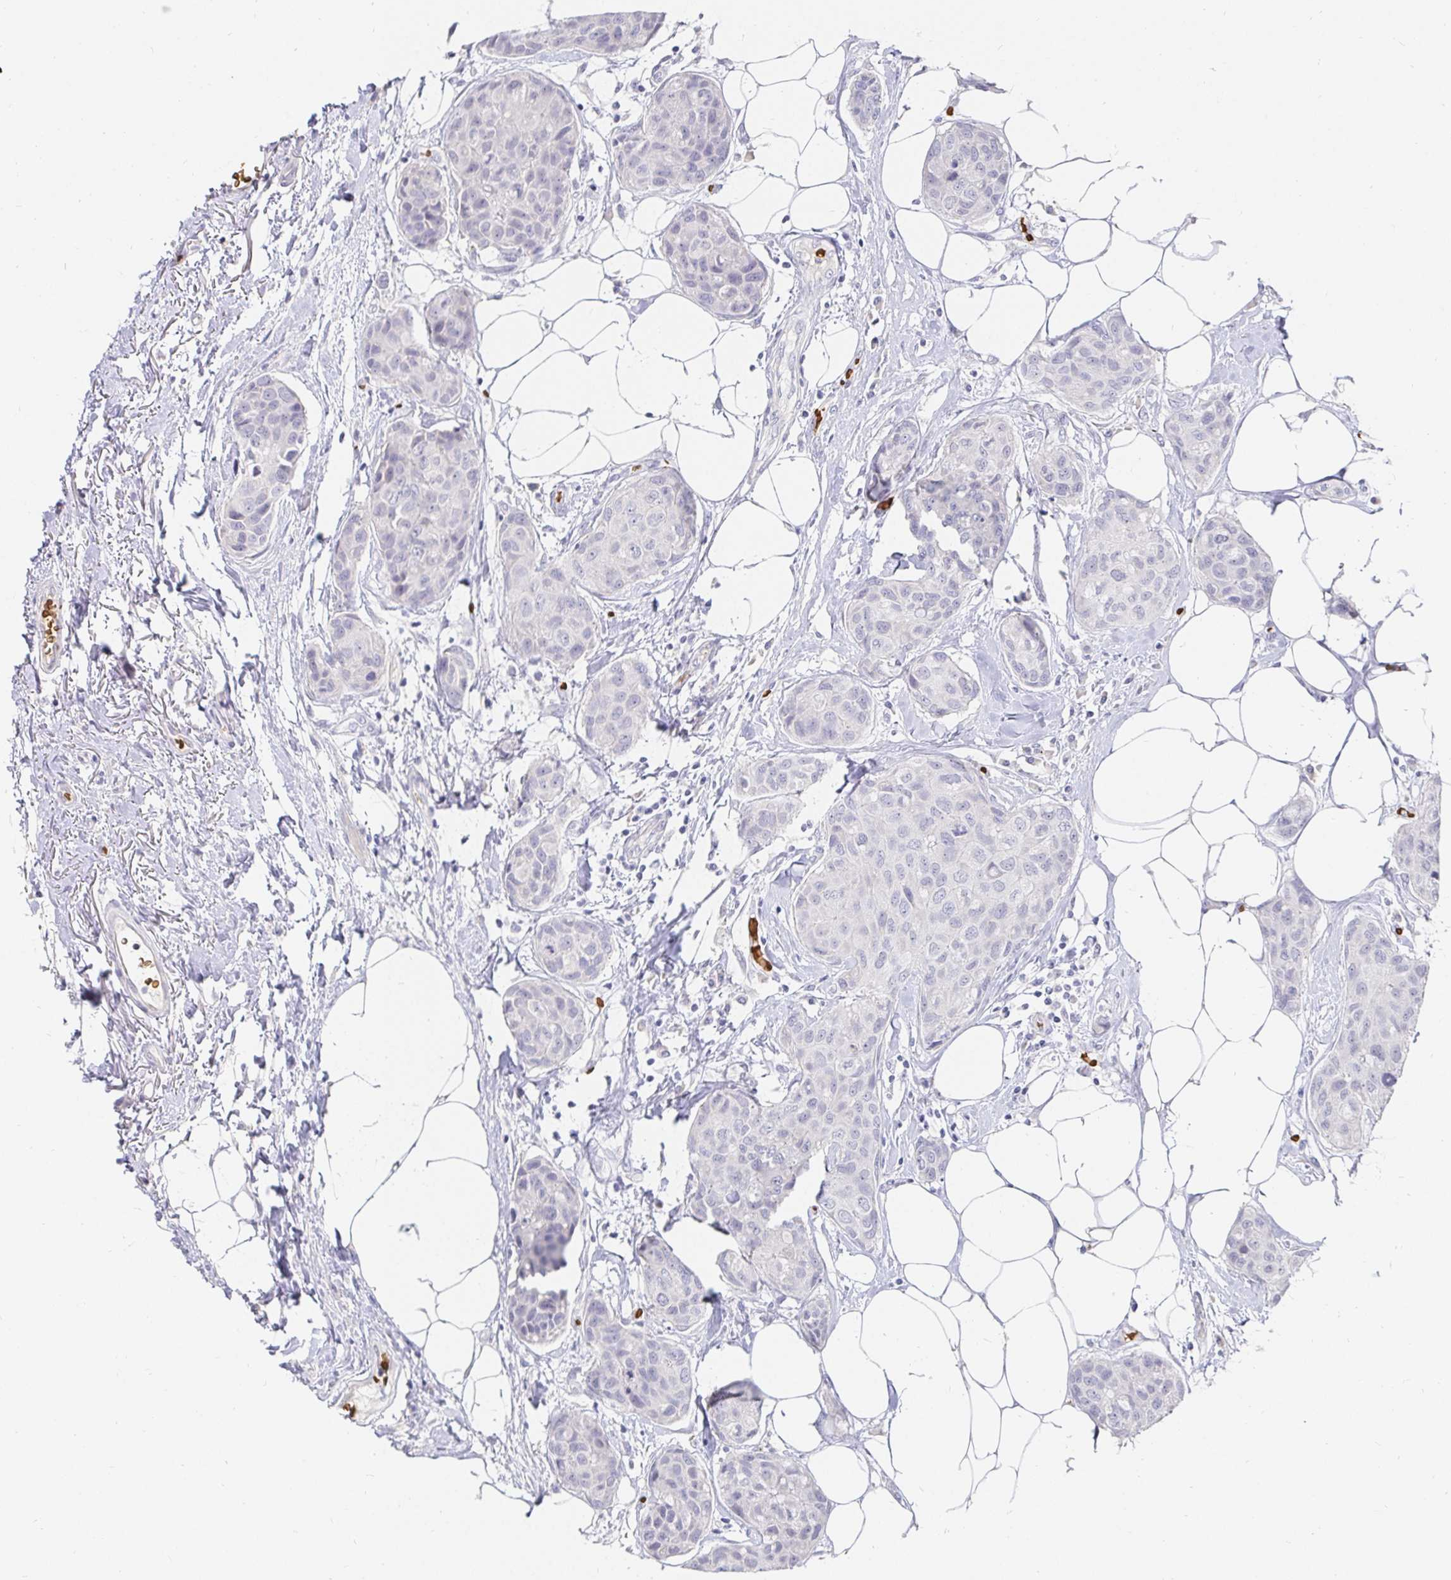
{"staining": {"intensity": "negative", "quantity": "none", "location": "none"}, "tissue": "breast cancer", "cell_type": "Tumor cells", "image_type": "cancer", "snomed": [{"axis": "morphology", "description": "Duct carcinoma"}, {"axis": "topography", "description": "Breast"}], "caption": "The image shows no significant staining in tumor cells of breast intraductal carcinoma.", "gene": "FGF21", "patient": {"sex": "female", "age": 80}}